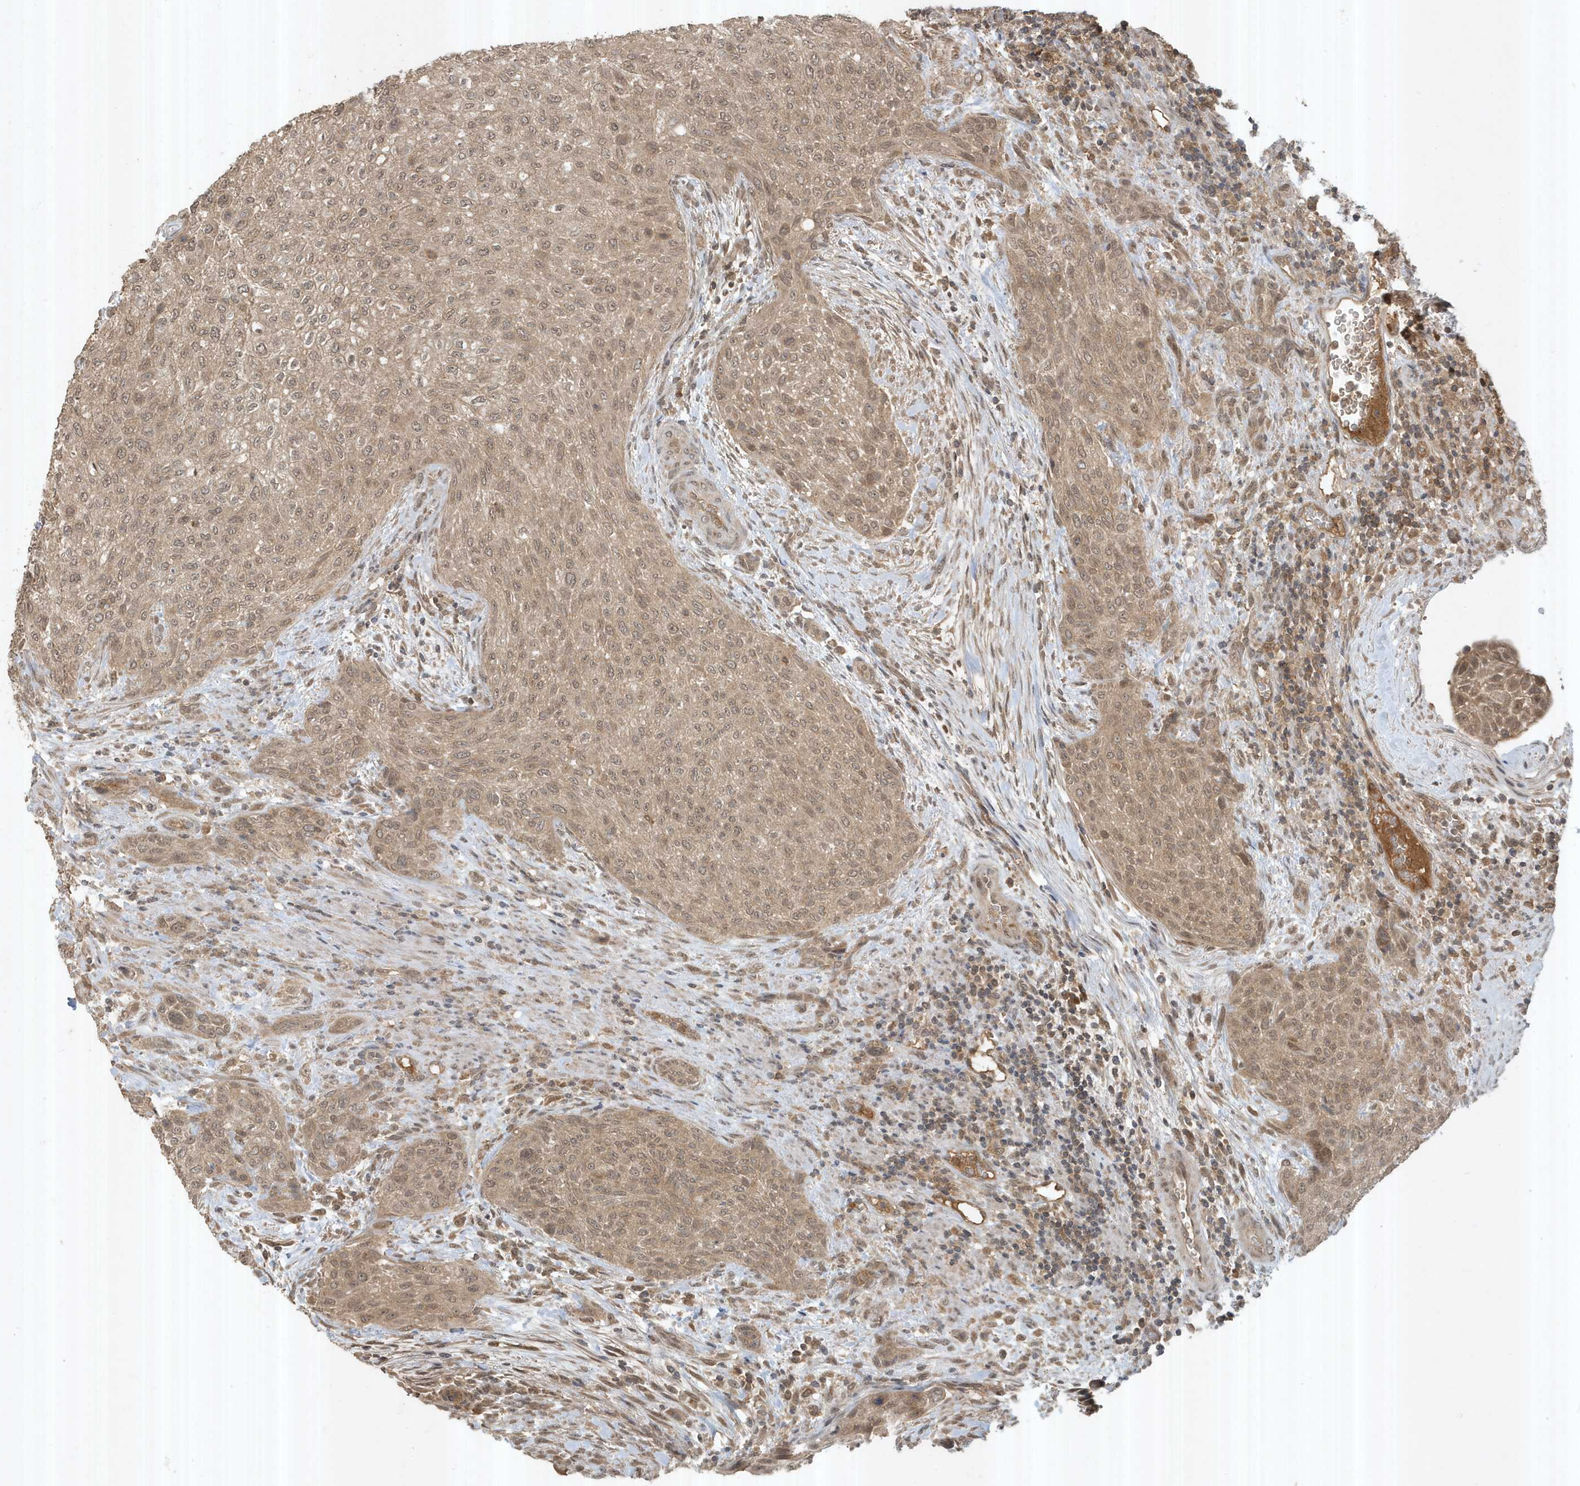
{"staining": {"intensity": "weak", "quantity": ">75%", "location": "cytoplasmic/membranous,nuclear"}, "tissue": "urothelial cancer", "cell_type": "Tumor cells", "image_type": "cancer", "snomed": [{"axis": "morphology", "description": "Urothelial carcinoma, High grade"}, {"axis": "topography", "description": "Urinary bladder"}], "caption": "Weak cytoplasmic/membranous and nuclear staining is present in about >75% of tumor cells in high-grade urothelial carcinoma.", "gene": "ABCB9", "patient": {"sex": "male", "age": 35}}